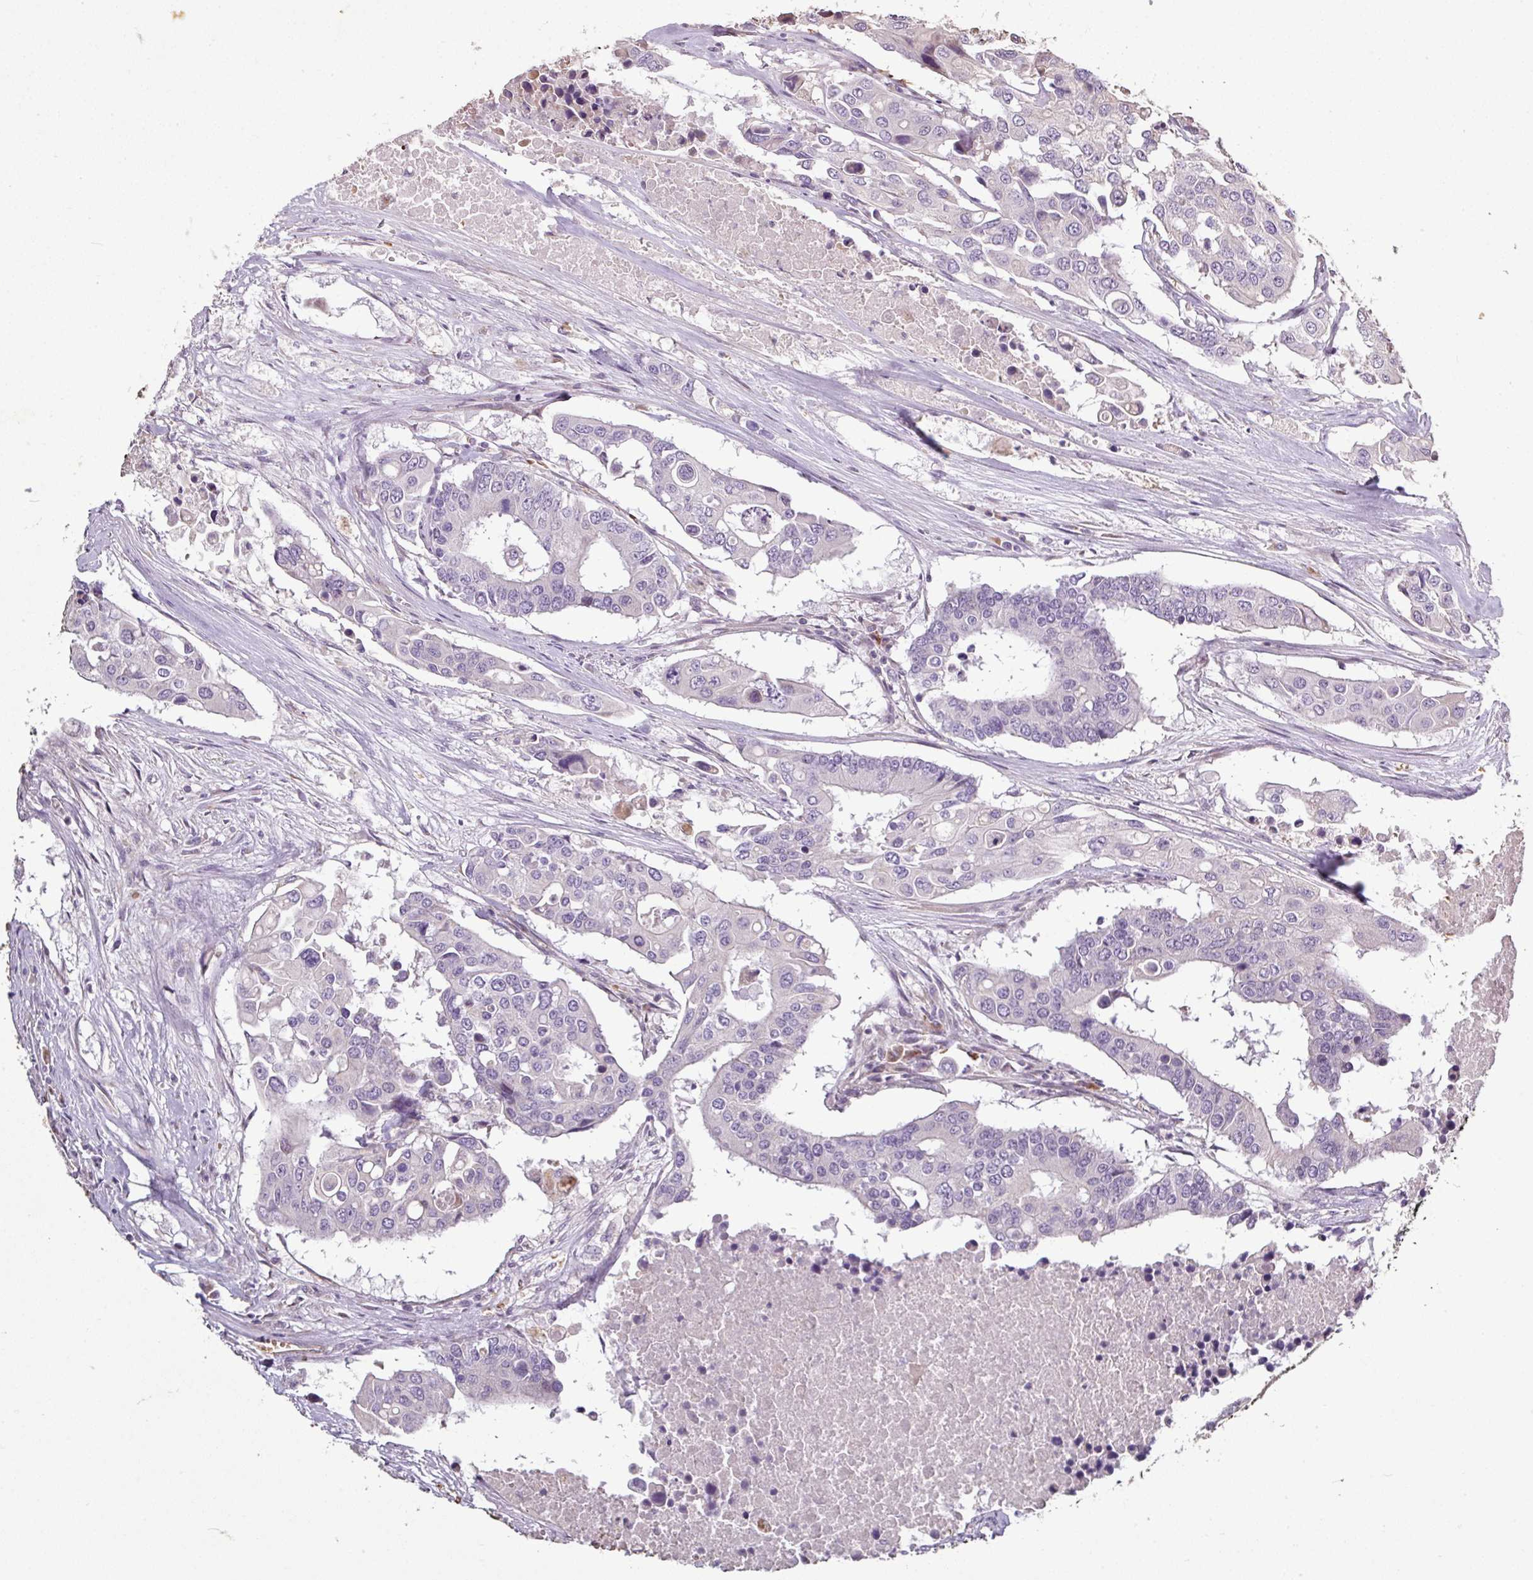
{"staining": {"intensity": "negative", "quantity": "none", "location": "none"}, "tissue": "colorectal cancer", "cell_type": "Tumor cells", "image_type": "cancer", "snomed": [{"axis": "morphology", "description": "Adenocarcinoma, NOS"}, {"axis": "topography", "description": "Colon"}], "caption": "Histopathology image shows no protein positivity in tumor cells of colorectal cancer tissue.", "gene": "NHSL2", "patient": {"sex": "male", "age": 77}}